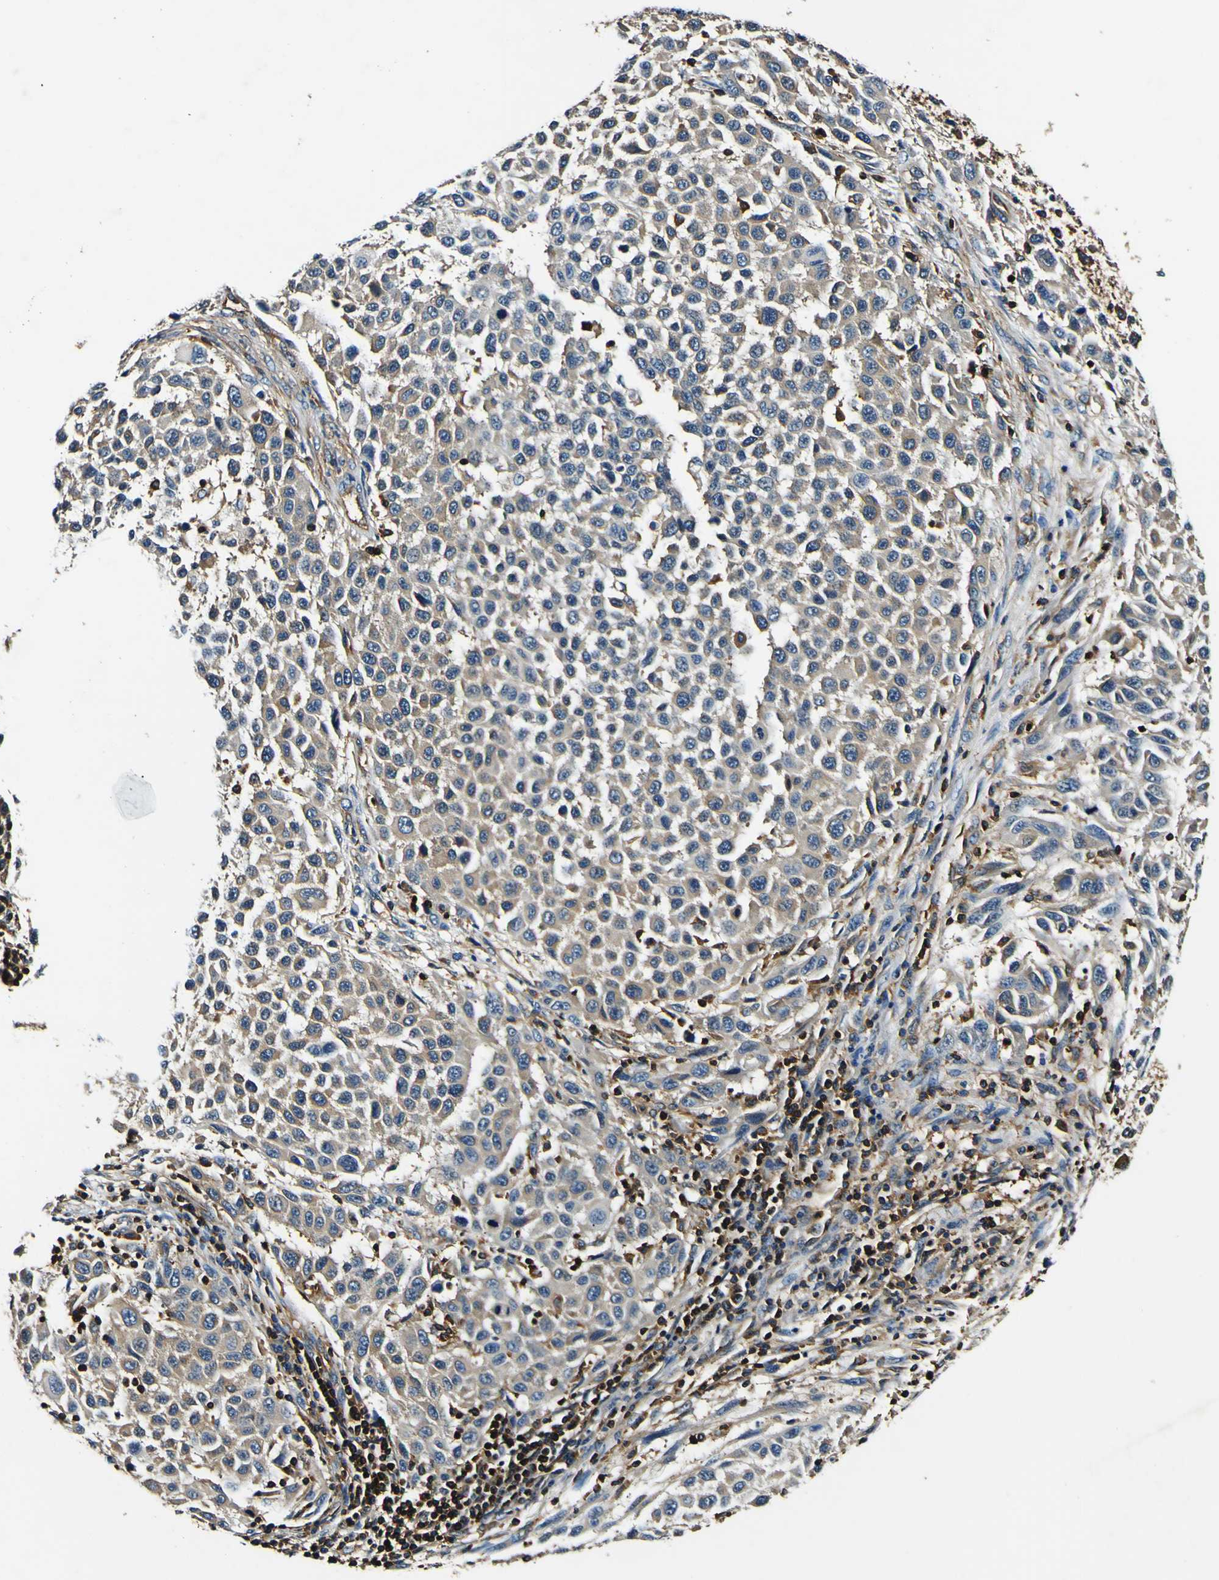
{"staining": {"intensity": "weak", "quantity": ">75%", "location": "cytoplasmic/membranous"}, "tissue": "melanoma", "cell_type": "Tumor cells", "image_type": "cancer", "snomed": [{"axis": "morphology", "description": "Malignant melanoma, Metastatic site"}, {"axis": "topography", "description": "Lymph node"}], "caption": "Immunohistochemistry histopathology image of neoplastic tissue: melanoma stained using IHC demonstrates low levels of weak protein expression localized specifically in the cytoplasmic/membranous of tumor cells, appearing as a cytoplasmic/membranous brown color.", "gene": "RHOT2", "patient": {"sex": "male", "age": 61}}